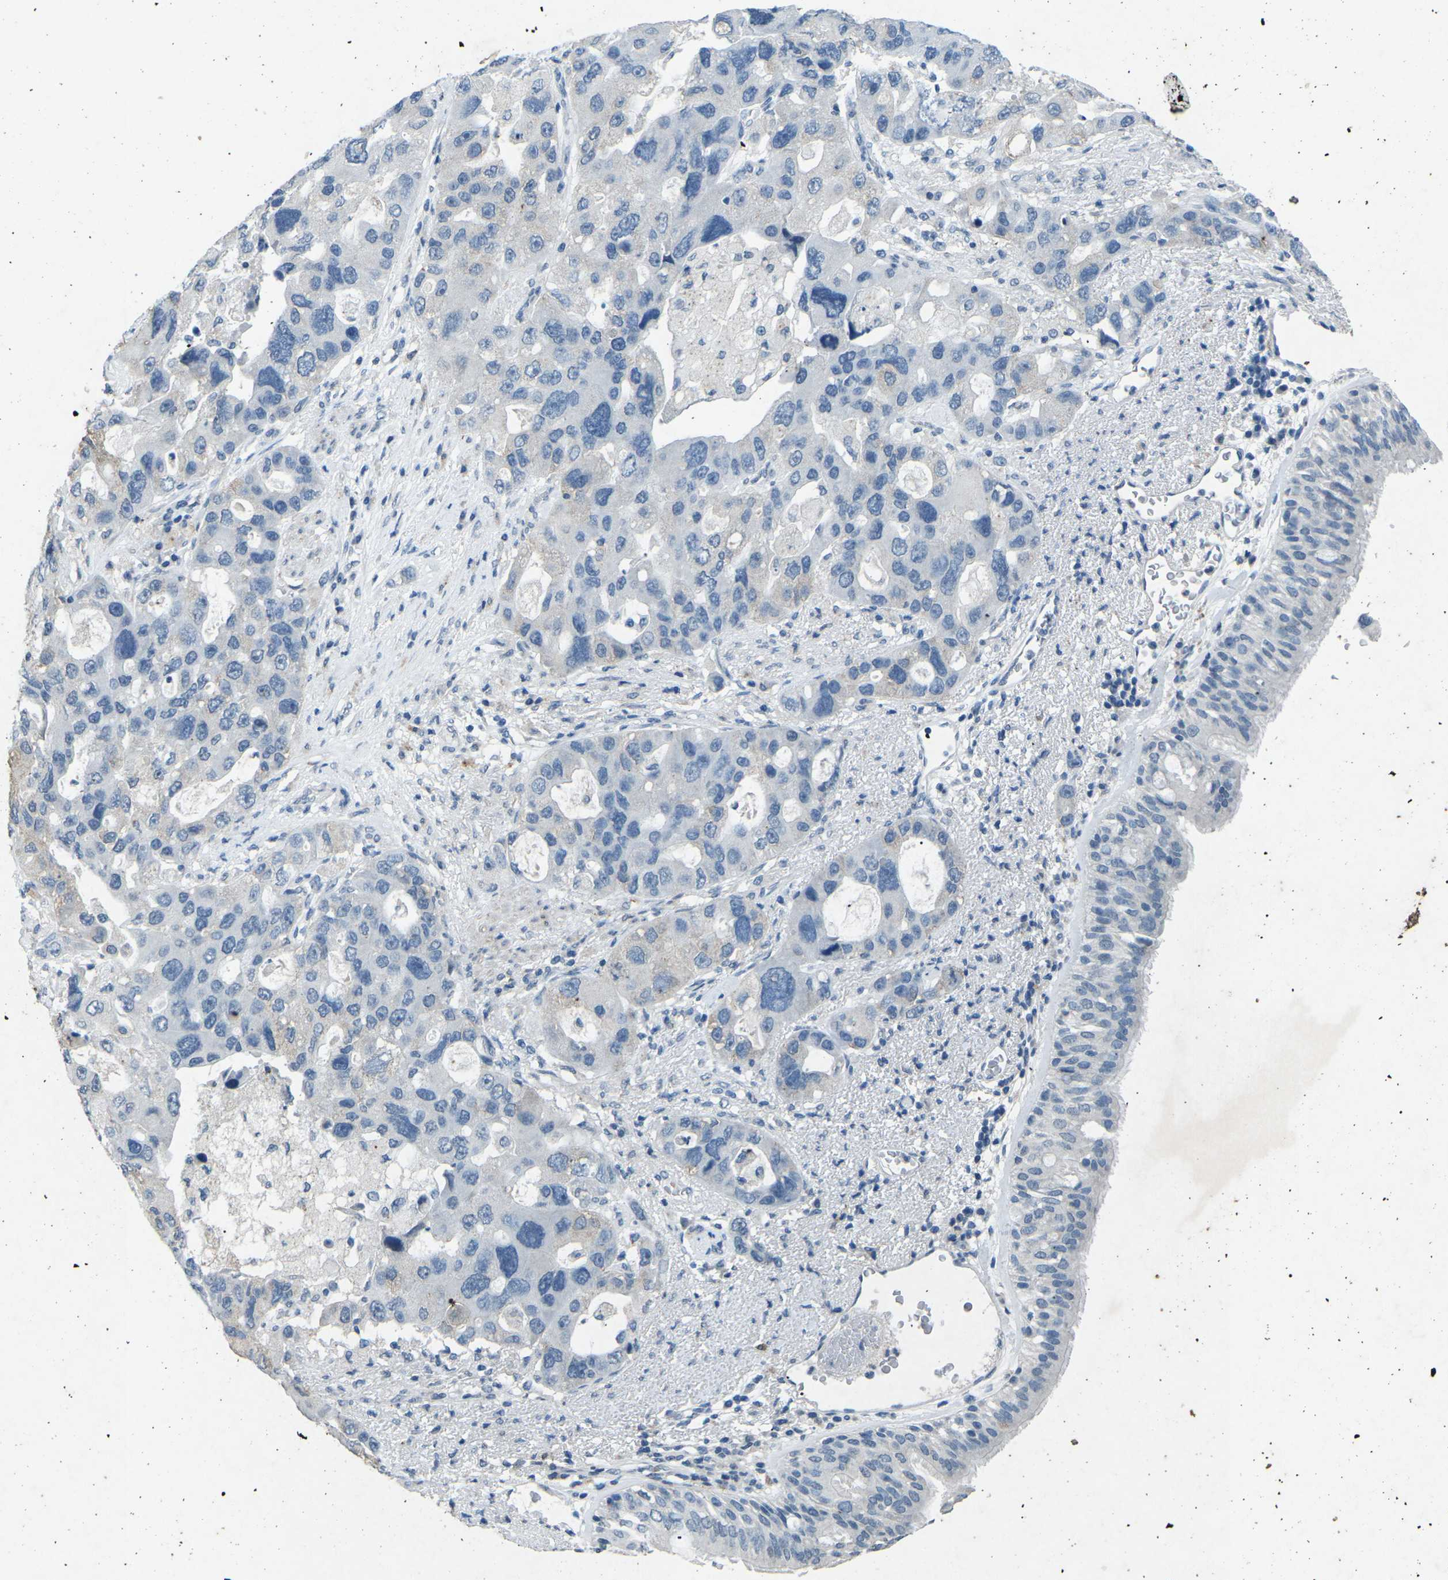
{"staining": {"intensity": "negative", "quantity": "none", "location": "none"}, "tissue": "bronchus", "cell_type": "Respiratory epithelial cells", "image_type": "normal", "snomed": [{"axis": "morphology", "description": "Normal tissue, NOS"}, {"axis": "morphology", "description": "Adenocarcinoma, NOS"}, {"axis": "morphology", "description": "Adenocarcinoma, metastatic, NOS"}, {"axis": "topography", "description": "Lymph node"}, {"axis": "topography", "description": "Bronchus"}, {"axis": "topography", "description": "Lung"}], "caption": "DAB (3,3'-diaminobenzidine) immunohistochemical staining of benign human bronchus exhibits no significant staining in respiratory epithelial cells.", "gene": "A1BG", "patient": {"sex": "female", "age": 54}}